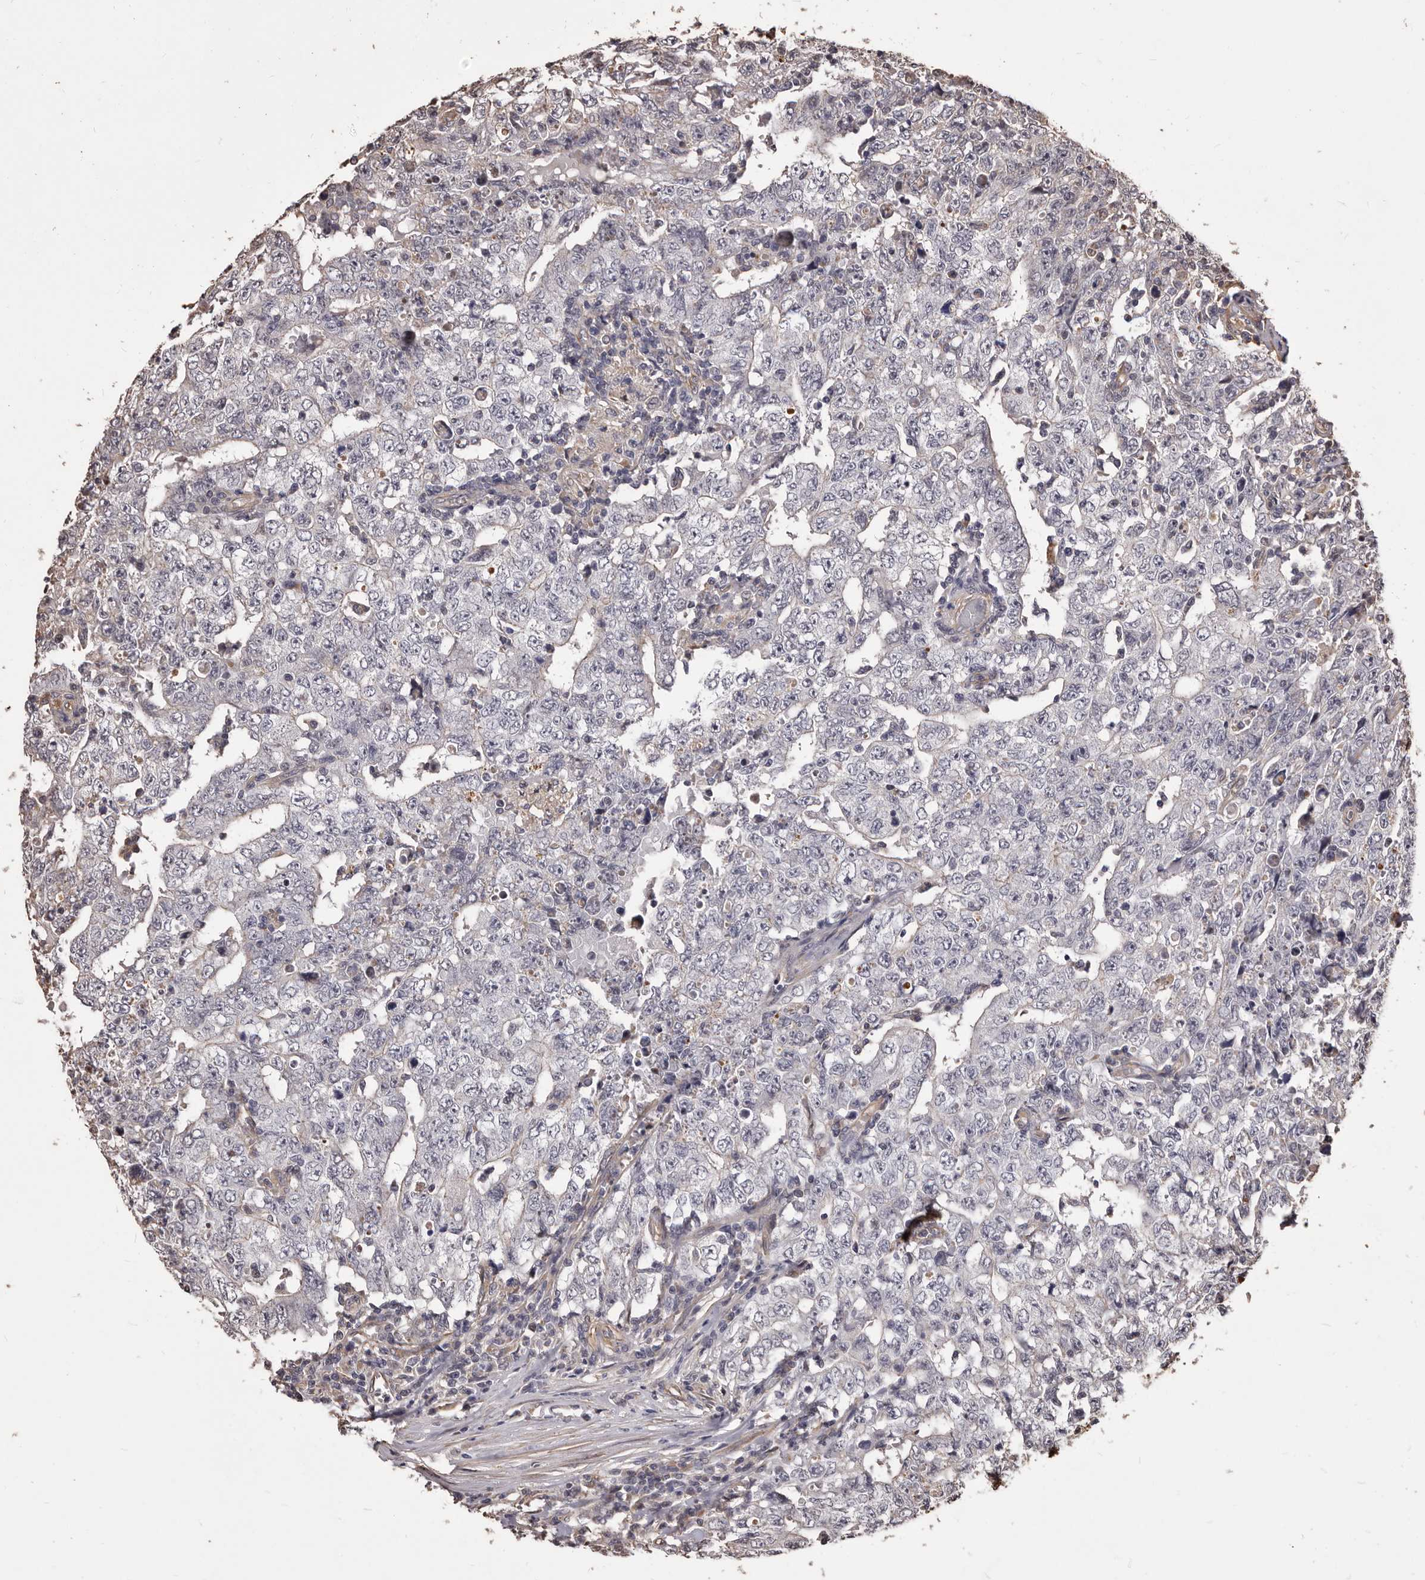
{"staining": {"intensity": "negative", "quantity": "none", "location": "none"}, "tissue": "testis cancer", "cell_type": "Tumor cells", "image_type": "cancer", "snomed": [{"axis": "morphology", "description": "Carcinoma, Embryonal, NOS"}, {"axis": "topography", "description": "Testis"}], "caption": "Testis cancer stained for a protein using IHC reveals no positivity tumor cells.", "gene": "ALPK1", "patient": {"sex": "male", "age": 26}}